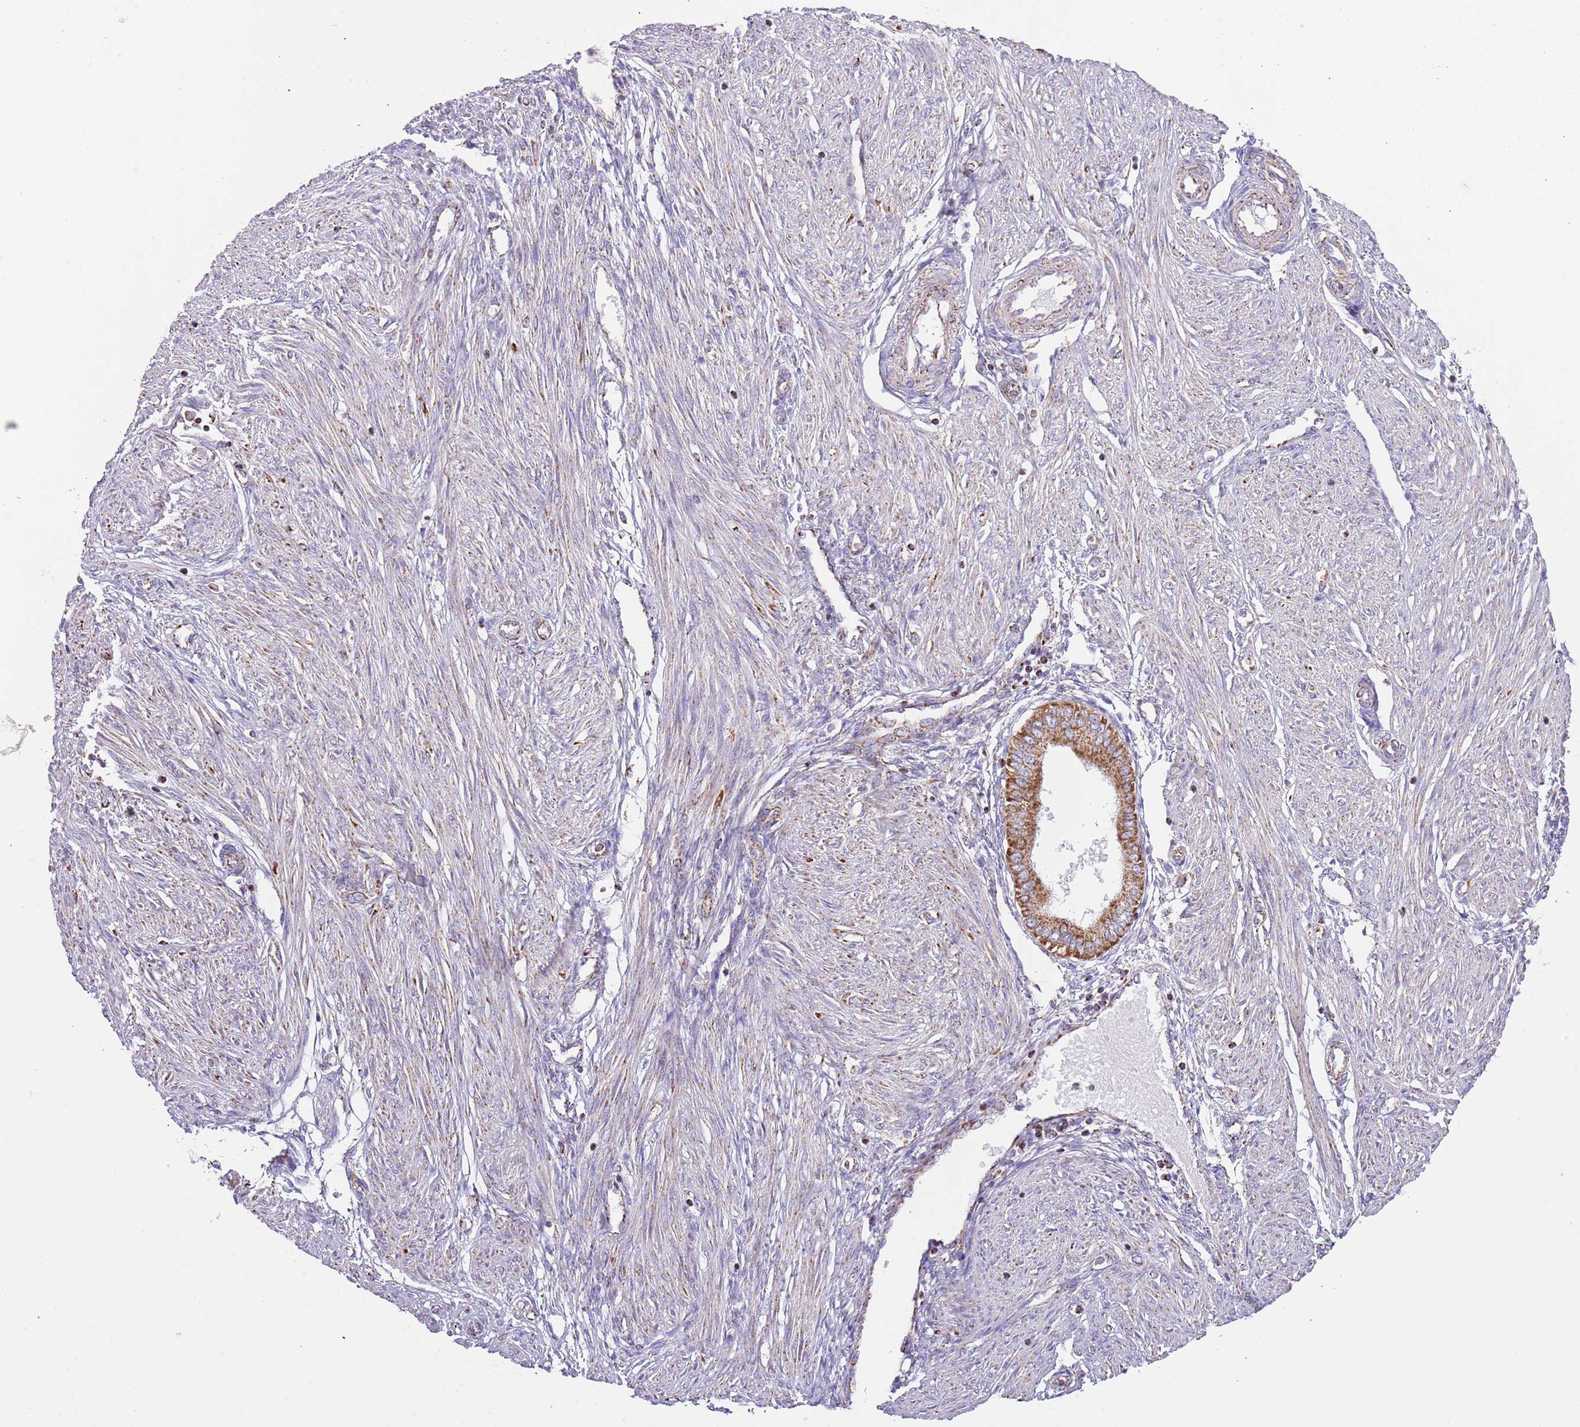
{"staining": {"intensity": "negative", "quantity": "none", "location": "none"}, "tissue": "endometrium", "cell_type": "Cells in endometrial stroma", "image_type": "normal", "snomed": [{"axis": "morphology", "description": "Normal tissue, NOS"}, {"axis": "topography", "description": "Endometrium"}], "caption": "Immunohistochemistry (IHC) image of normal endometrium stained for a protein (brown), which reveals no positivity in cells in endometrial stroma. (Brightfield microscopy of DAB (3,3'-diaminobenzidine) immunohistochemistry (IHC) at high magnification).", "gene": "LHX6", "patient": {"sex": "female", "age": 53}}